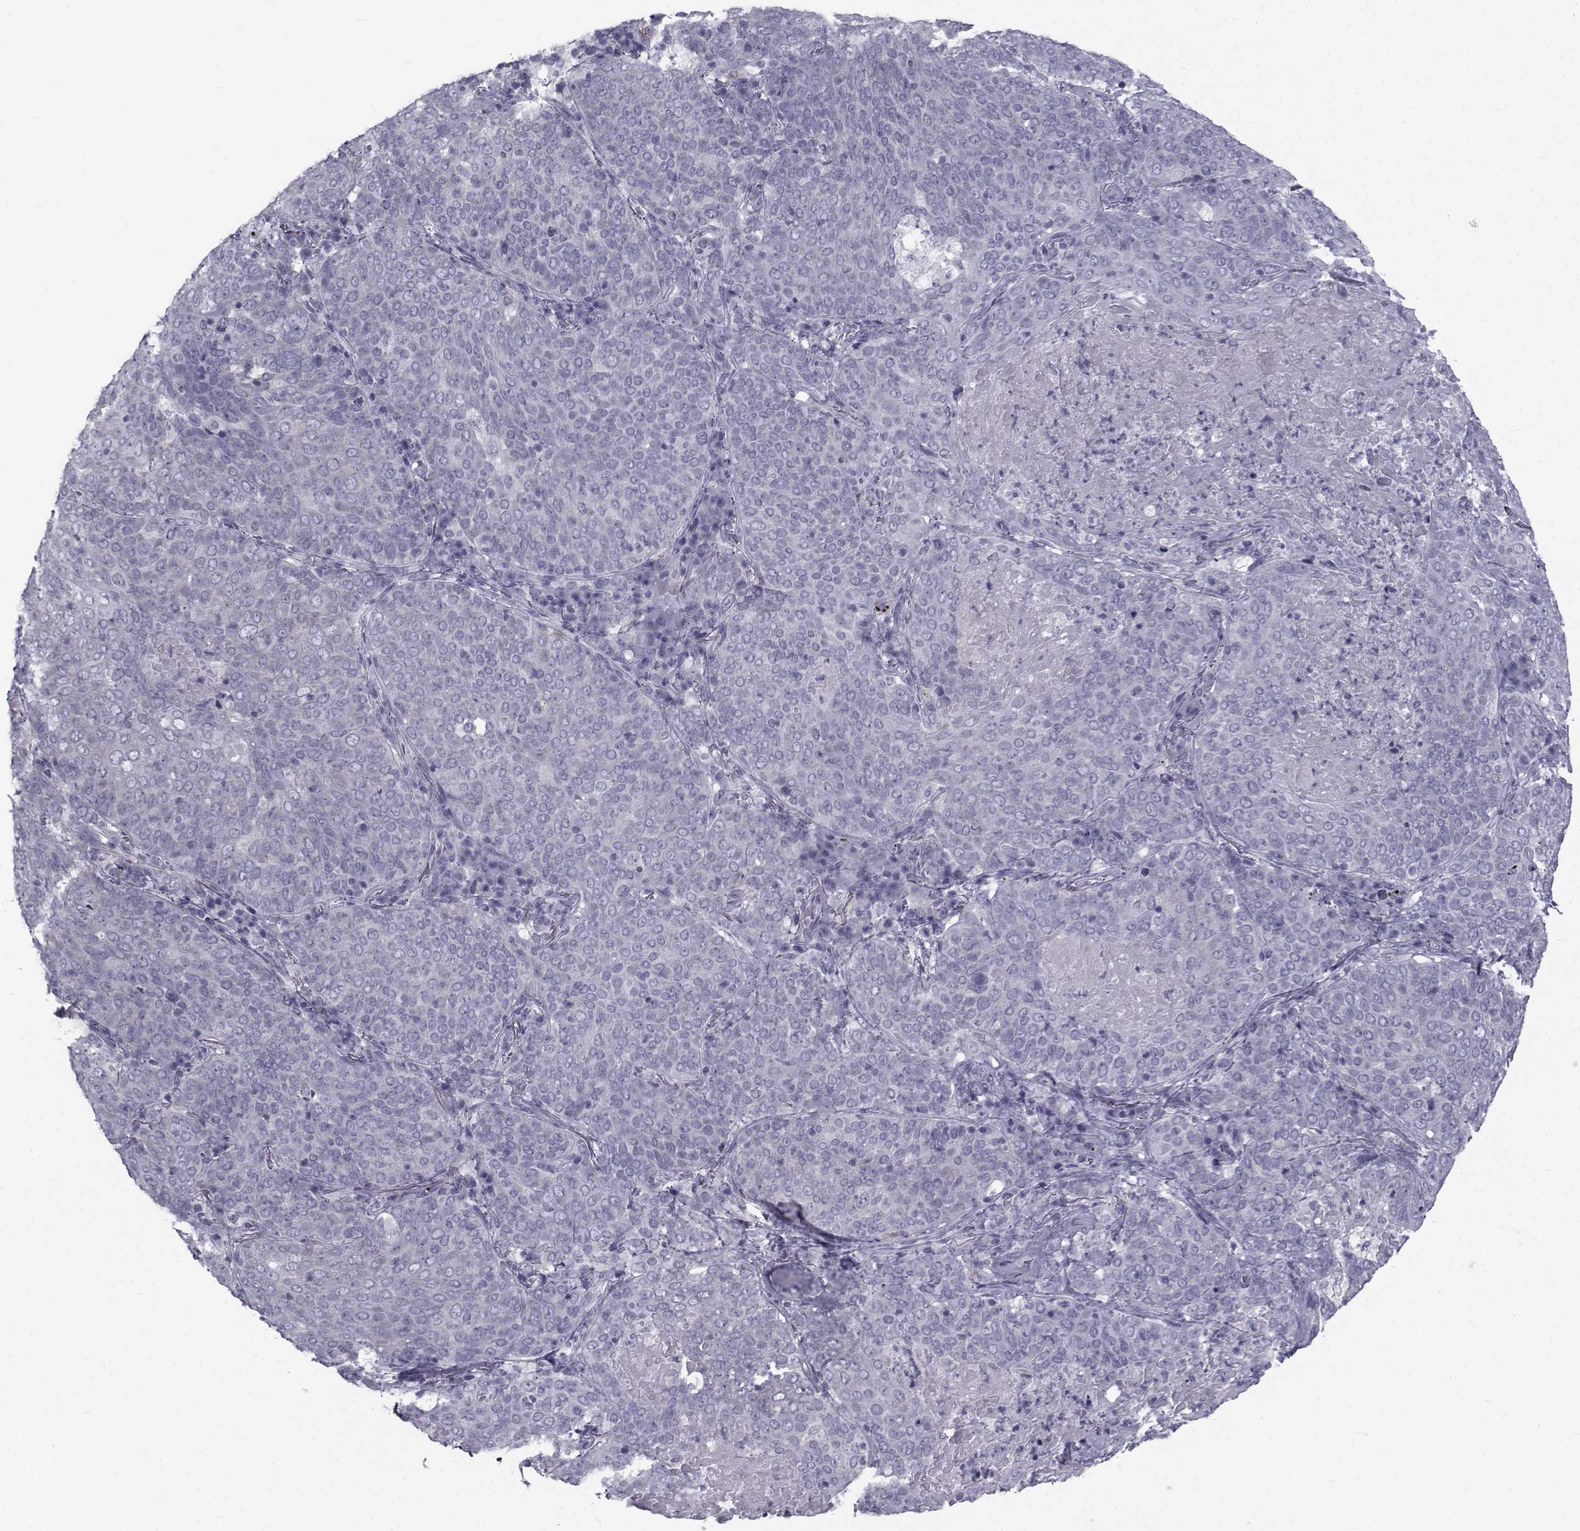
{"staining": {"intensity": "negative", "quantity": "none", "location": "none"}, "tissue": "lung cancer", "cell_type": "Tumor cells", "image_type": "cancer", "snomed": [{"axis": "morphology", "description": "Squamous cell carcinoma, NOS"}, {"axis": "topography", "description": "Lung"}], "caption": "Protein analysis of lung squamous cell carcinoma displays no significant expression in tumor cells. (DAB (3,3'-diaminobenzidine) IHC visualized using brightfield microscopy, high magnification).", "gene": "FDXR", "patient": {"sex": "male", "age": 82}}